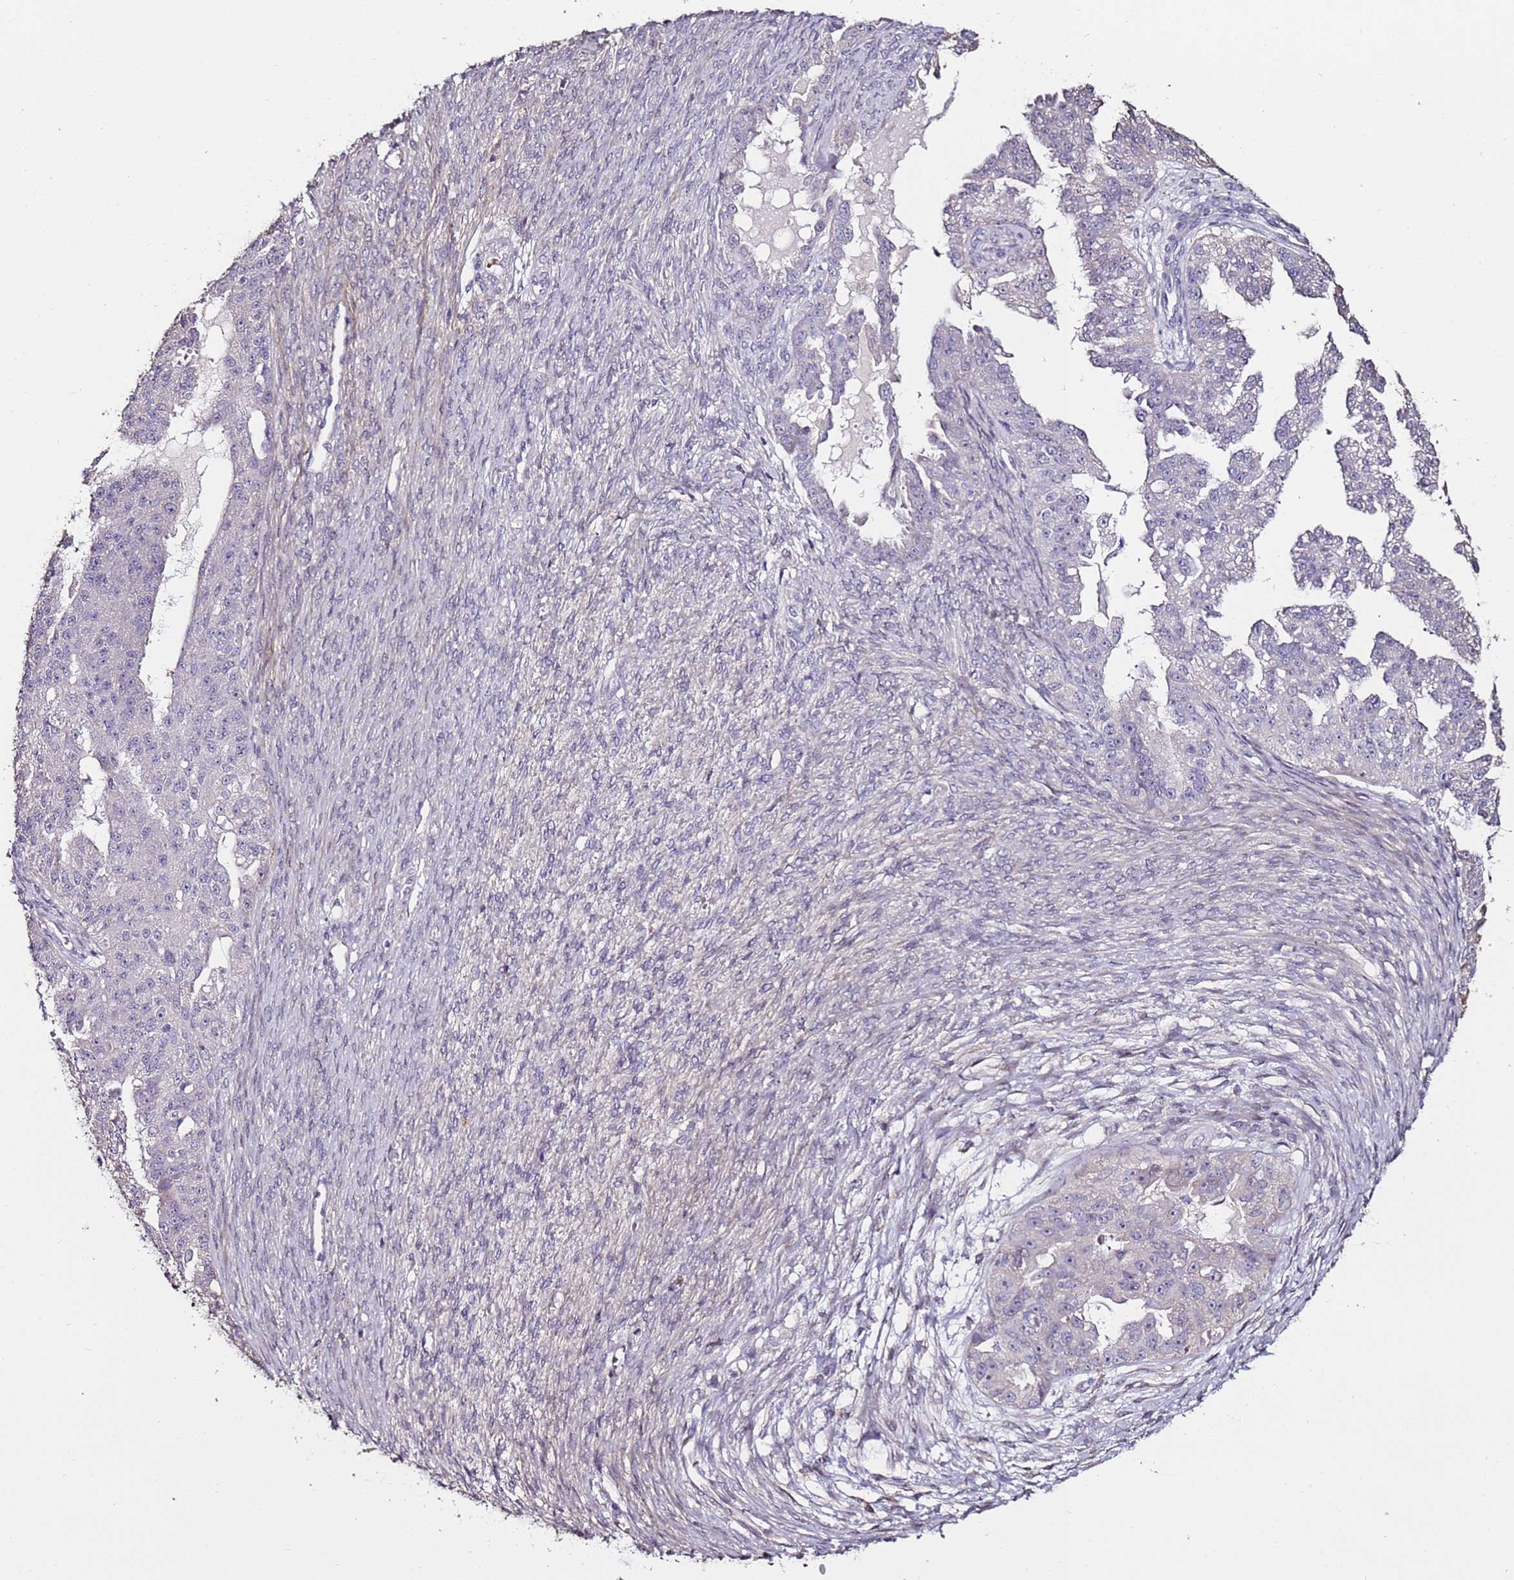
{"staining": {"intensity": "negative", "quantity": "none", "location": "none"}, "tissue": "ovarian cancer", "cell_type": "Tumor cells", "image_type": "cancer", "snomed": [{"axis": "morphology", "description": "Cystadenocarcinoma, serous, NOS"}, {"axis": "topography", "description": "Ovary"}], "caption": "This photomicrograph is of serous cystadenocarcinoma (ovarian) stained with immunohistochemistry to label a protein in brown with the nuclei are counter-stained blue. There is no staining in tumor cells.", "gene": "C3orf80", "patient": {"sex": "female", "age": 58}}